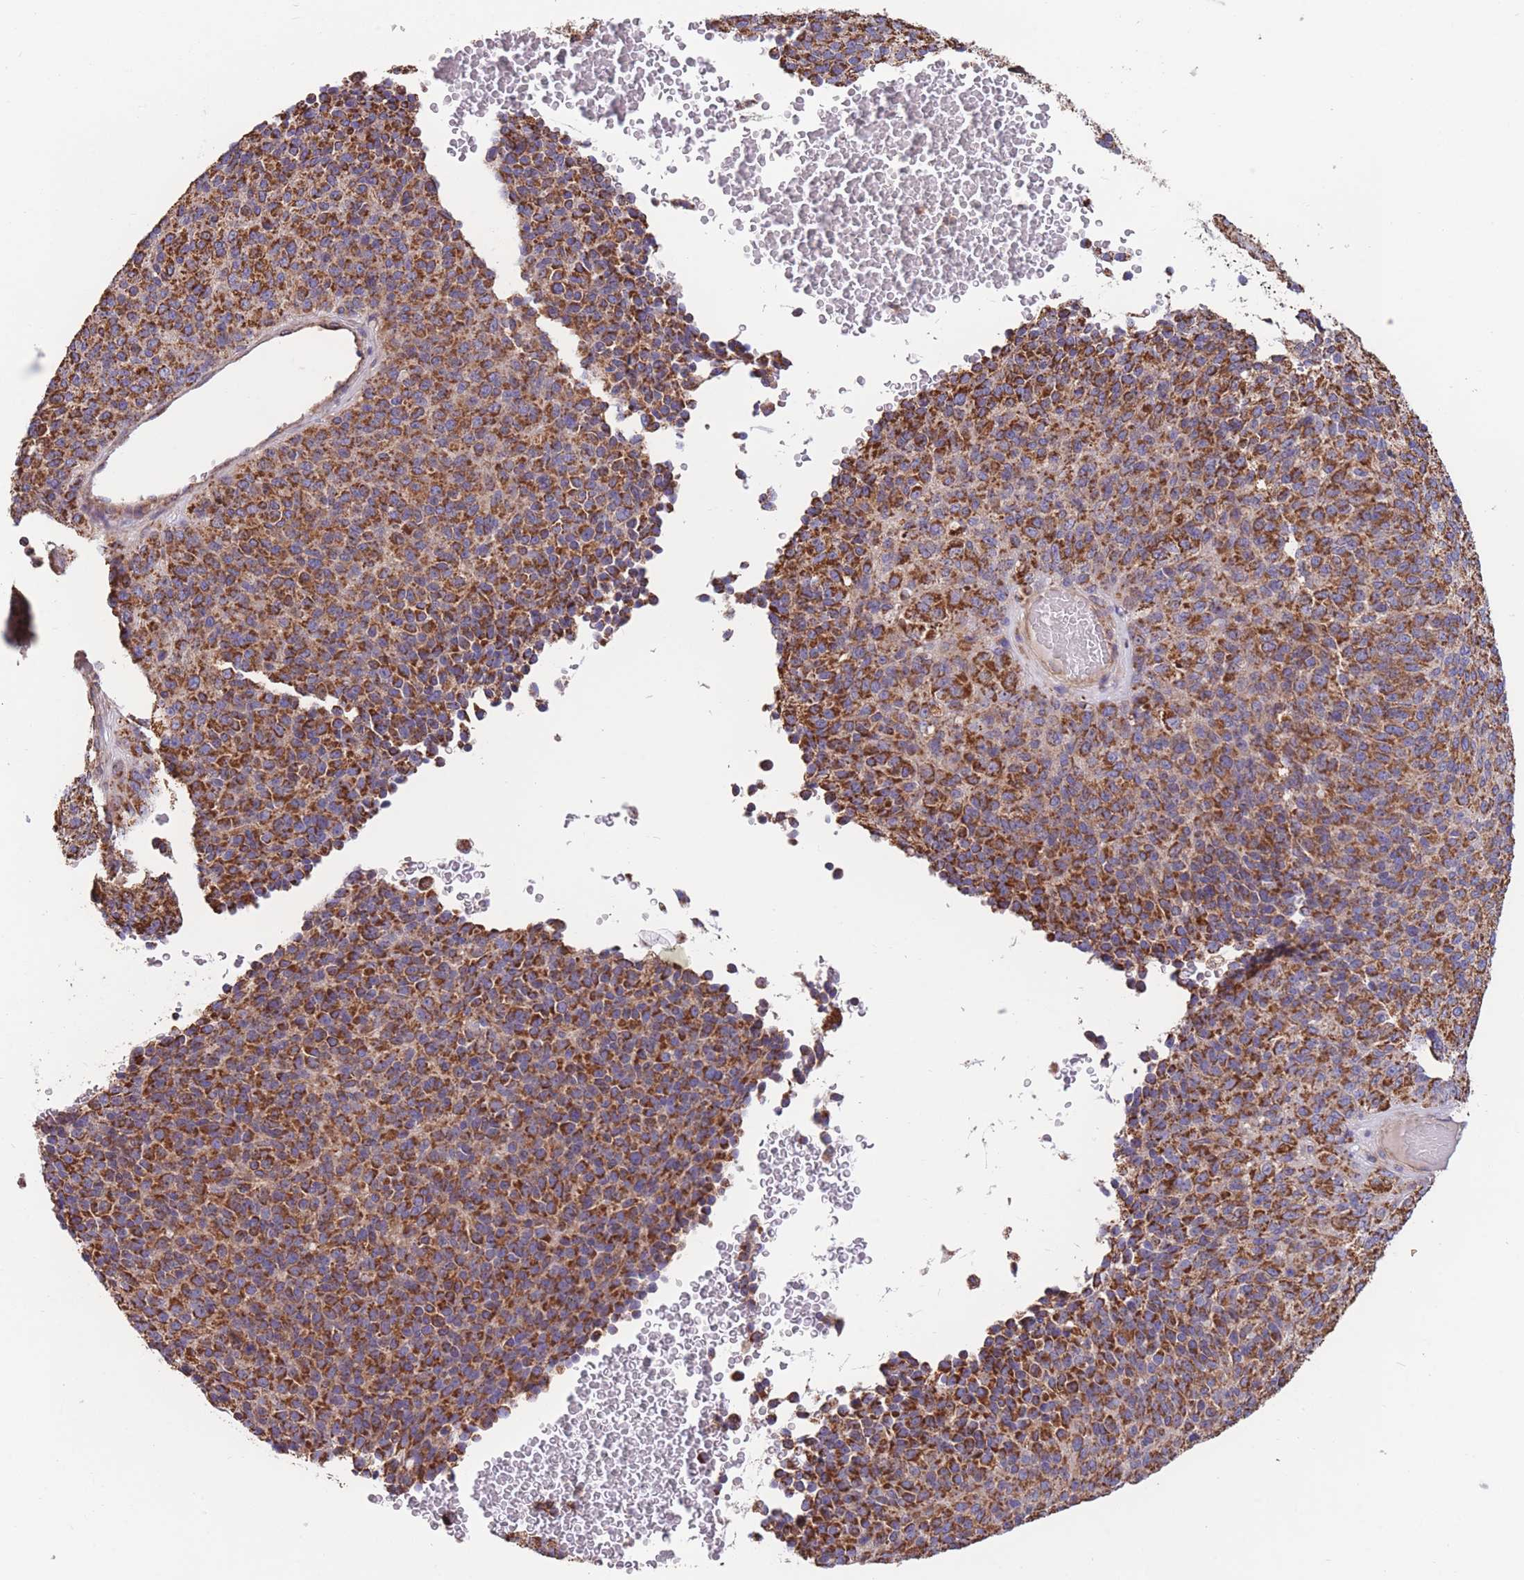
{"staining": {"intensity": "strong", "quantity": ">75%", "location": "cytoplasmic/membranous"}, "tissue": "melanoma", "cell_type": "Tumor cells", "image_type": "cancer", "snomed": [{"axis": "morphology", "description": "Malignant melanoma, Metastatic site"}, {"axis": "topography", "description": "Brain"}], "caption": "Melanoma stained for a protein reveals strong cytoplasmic/membranous positivity in tumor cells. (Brightfield microscopy of DAB IHC at high magnification).", "gene": "FKBP8", "patient": {"sex": "female", "age": 56}}